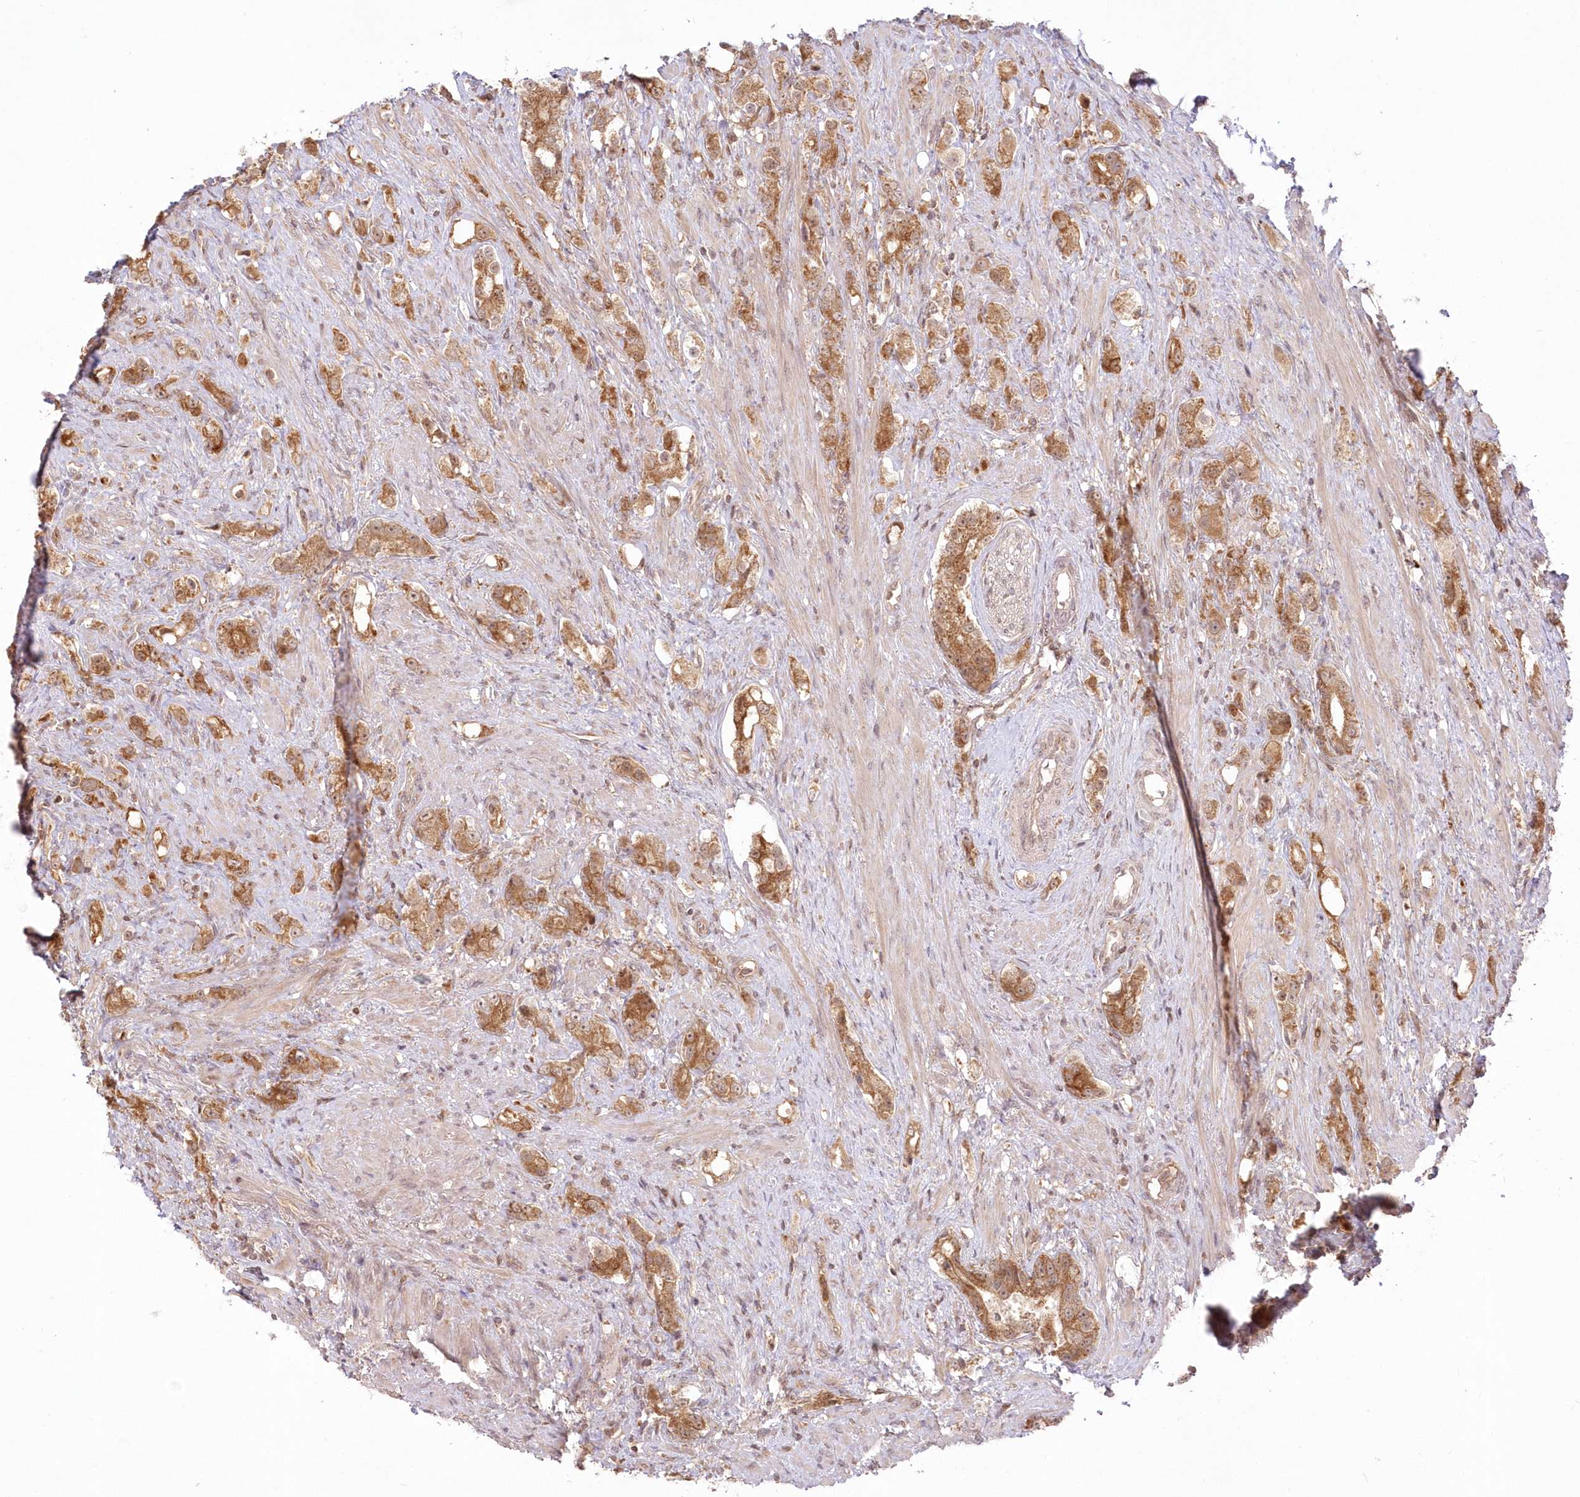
{"staining": {"intensity": "moderate", "quantity": ">75%", "location": "cytoplasmic/membranous"}, "tissue": "prostate cancer", "cell_type": "Tumor cells", "image_type": "cancer", "snomed": [{"axis": "morphology", "description": "Adenocarcinoma, High grade"}, {"axis": "topography", "description": "Prostate"}], "caption": "Immunohistochemical staining of prostate adenocarcinoma (high-grade) exhibits moderate cytoplasmic/membranous protein expression in about >75% of tumor cells.", "gene": "MTMR3", "patient": {"sex": "male", "age": 63}}